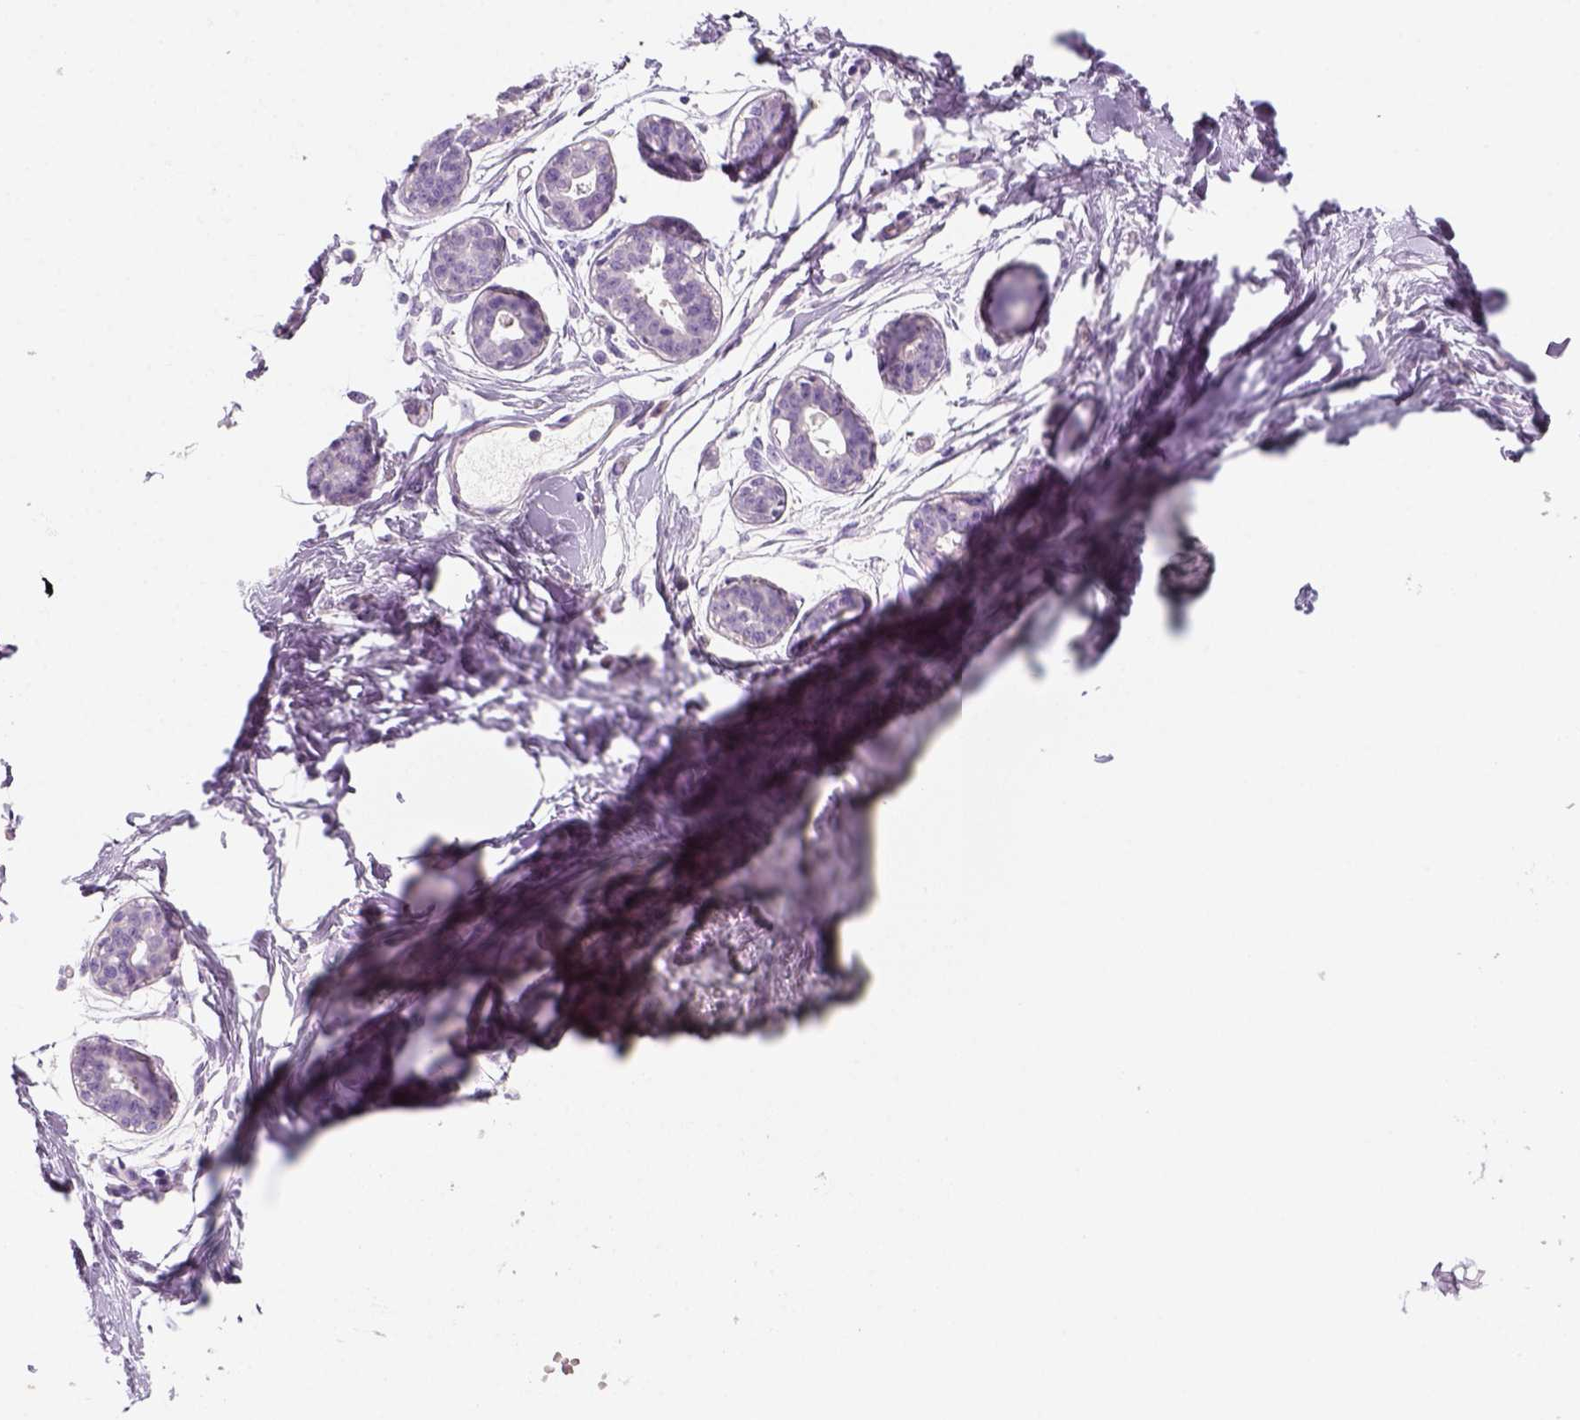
{"staining": {"intensity": "negative", "quantity": "none", "location": "none"}, "tissue": "breast", "cell_type": "Adipocytes", "image_type": "normal", "snomed": [{"axis": "morphology", "description": "Normal tissue, NOS"}, {"axis": "topography", "description": "Breast"}], "caption": "DAB (3,3'-diaminobenzidine) immunohistochemical staining of normal breast shows no significant expression in adipocytes.", "gene": "KRT25", "patient": {"sex": "female", "age": 45}}